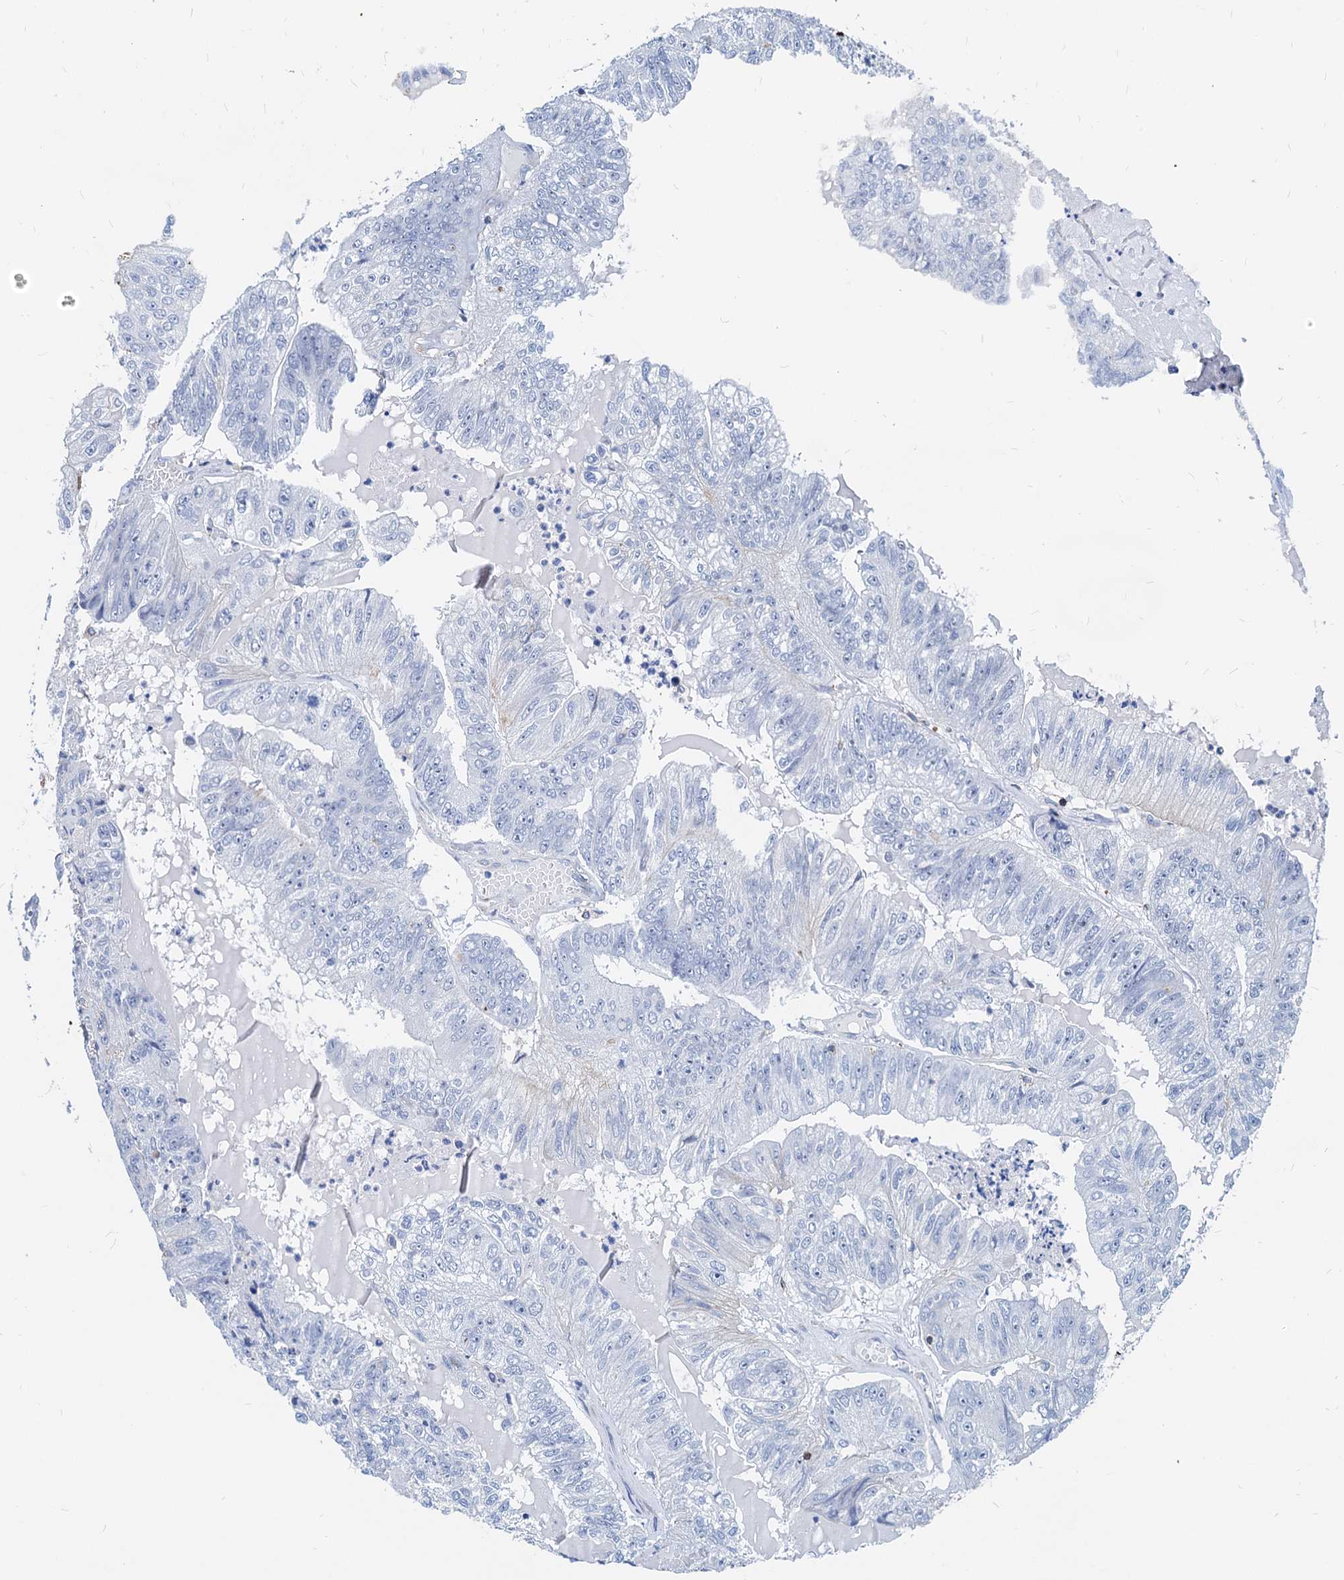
{"staining": {"intensity": "negative", "quantity": "none", "location": "none"}, "tissue": "colorectal cancer", "cell_type": "Tumor cells", "image_type": "cancer", "snomed": [{"axis": "morphology", "description": "Adenocarcinoma, NOS"}, {"axis": "topography", "description": "Colon"}], "caption": "A high-resolution micrograph shows immunohistochemistry (IHC) staining of colorectal cancer, which reveals no significant staining in tumor cells.", "gene": "LCP2", "patient": {"sex": "female", "age": 67}}